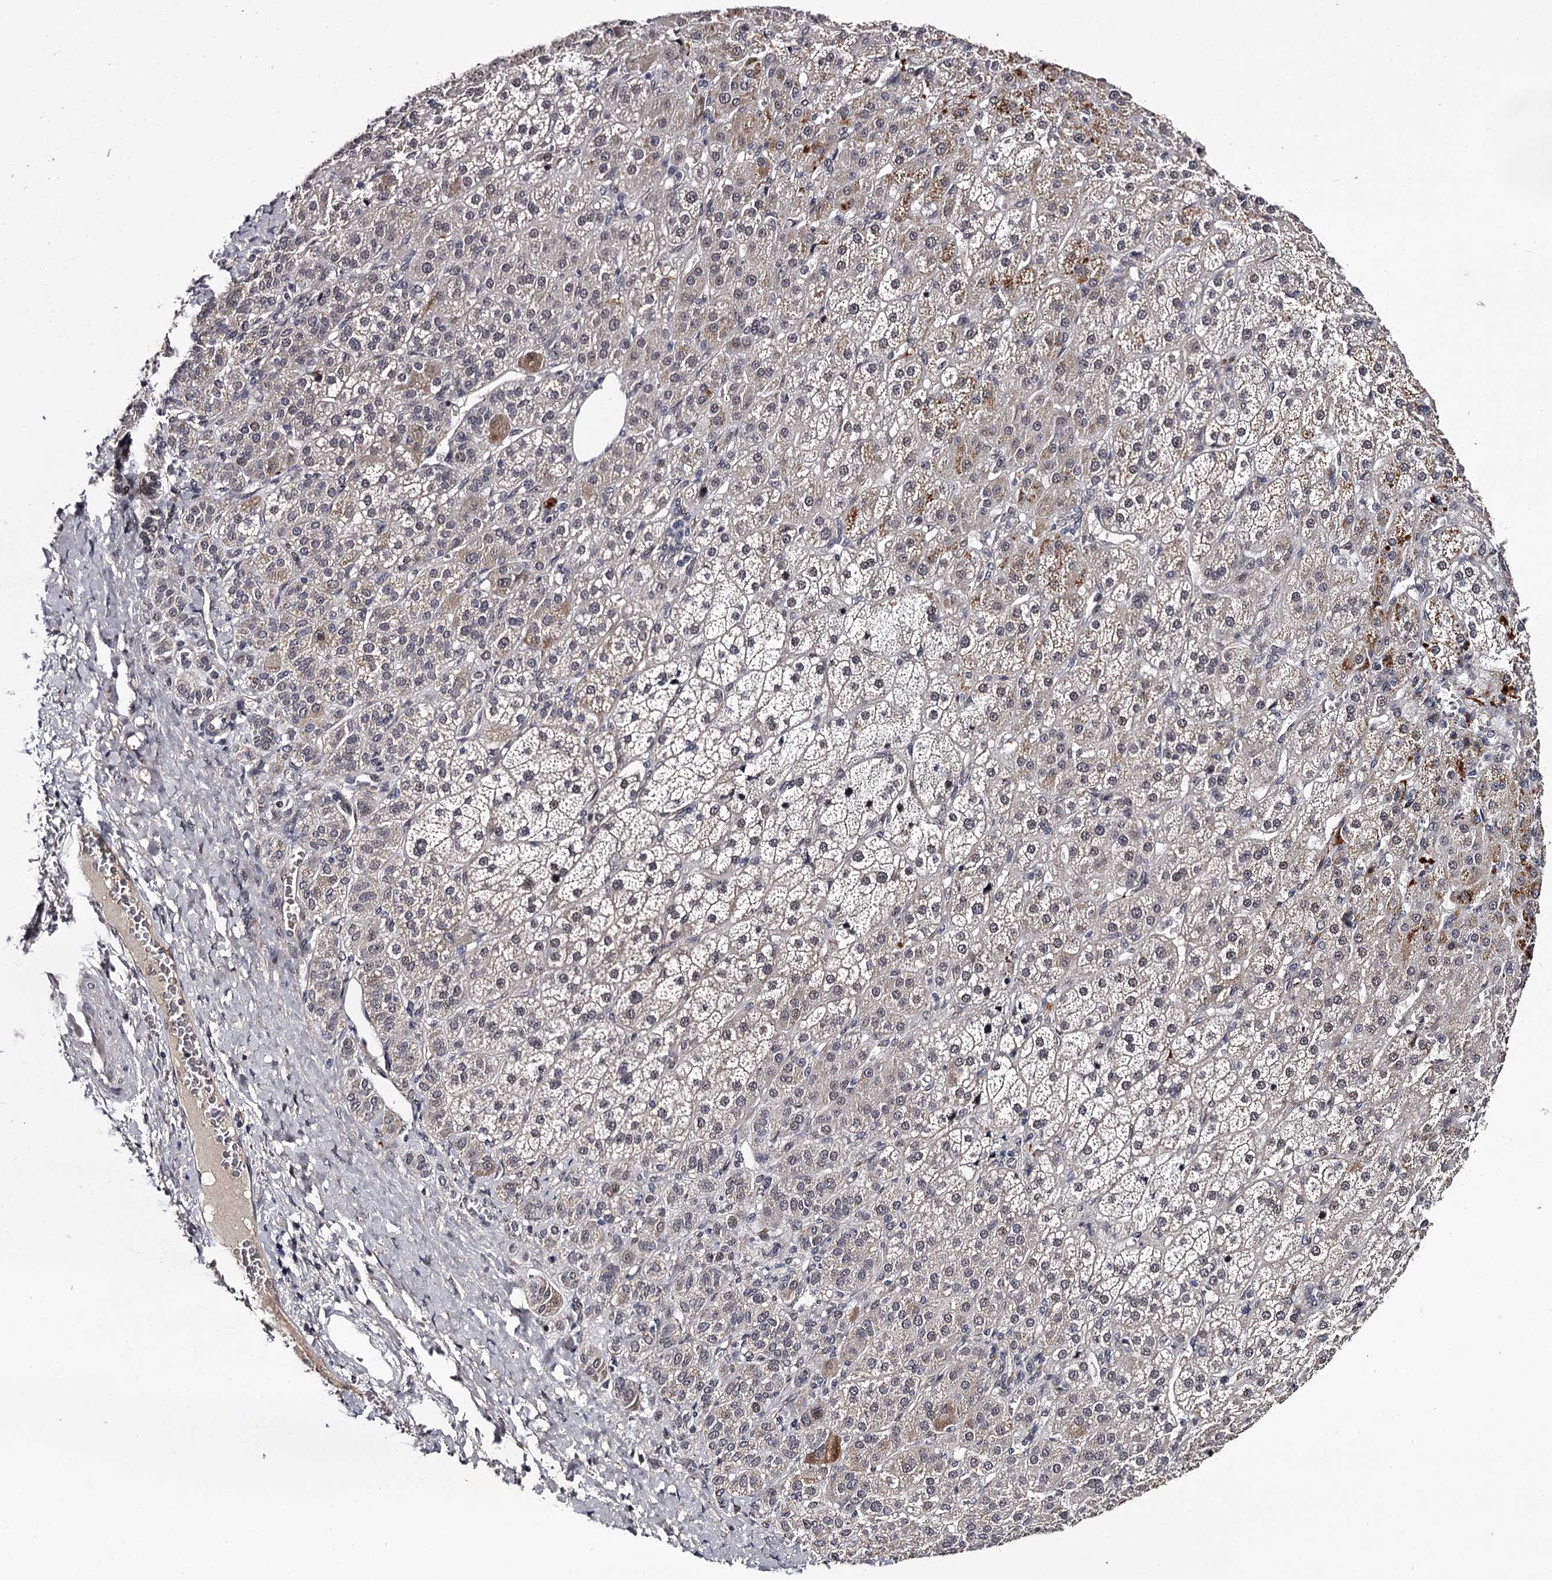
{"staining": {"intensity": "moderate", "quantity": "<25%", "location": "cytoplasmic/membranous"}, "tissue": "adrenal gland", "cell_type": "Glandular cells", "image_type": "normal", "snomed": [{"axis": "morphology", "description": "Normal tissue, NOS"}, {"axis": "topography", "description": "Adrenal gland"}], "caption": "High-magnification brightfield microscopy of normal adrenal gland stained with DAB (brown) and counterstained with hematoxylin (blue). glandular cells exhibit moderate cytoplasmic/membranous positivity is present in approximately<25% of cells.", "gene": "RNF44", "patient": {"sex": "female", "age": 57}}